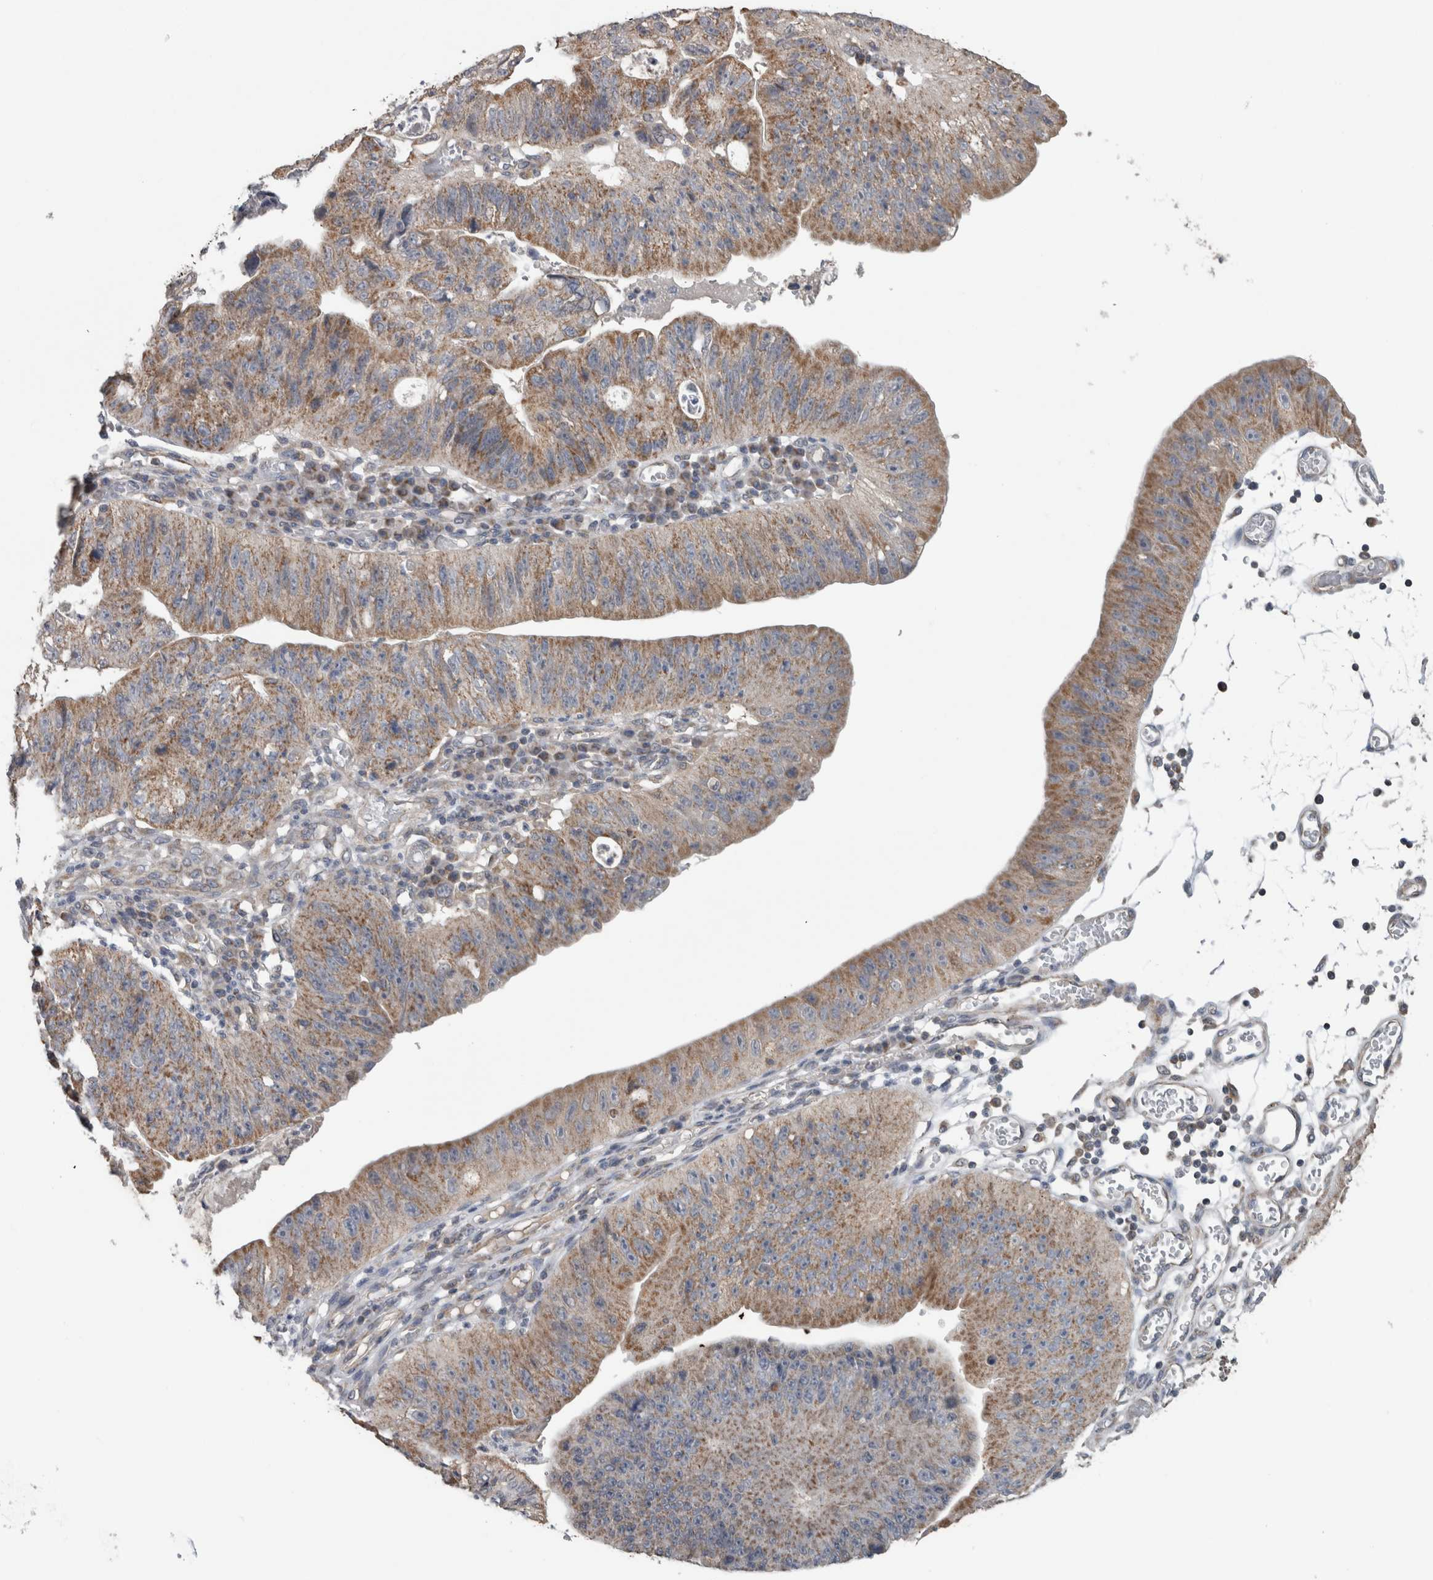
{"staining": {"intensity": "moderate", "quantity": ">75%", "location": "cytoplasmic/membranous"}, "tissue": "stomach cancer", "cell_type": "Tumor cells", "image_type": "cancer", "snomed": [{"axis": "morphology", "description": "Adenocarcinoma, NOS"}, {"axis": "topography", "description": "Stomach"}], "caption": "The image shows immunohistochemical staining of stomach cancer (adenocarcinoma). There is moderate cytoplasmic/membranous positivity is seen in about >75% of tumor cells. (DAB (3,3'-diaminobenzidine) IHC, brown staining for protein, blue staining for nuclei).", "gene": "ARMC1", "patient": {"sex": "male", "age": 59}}